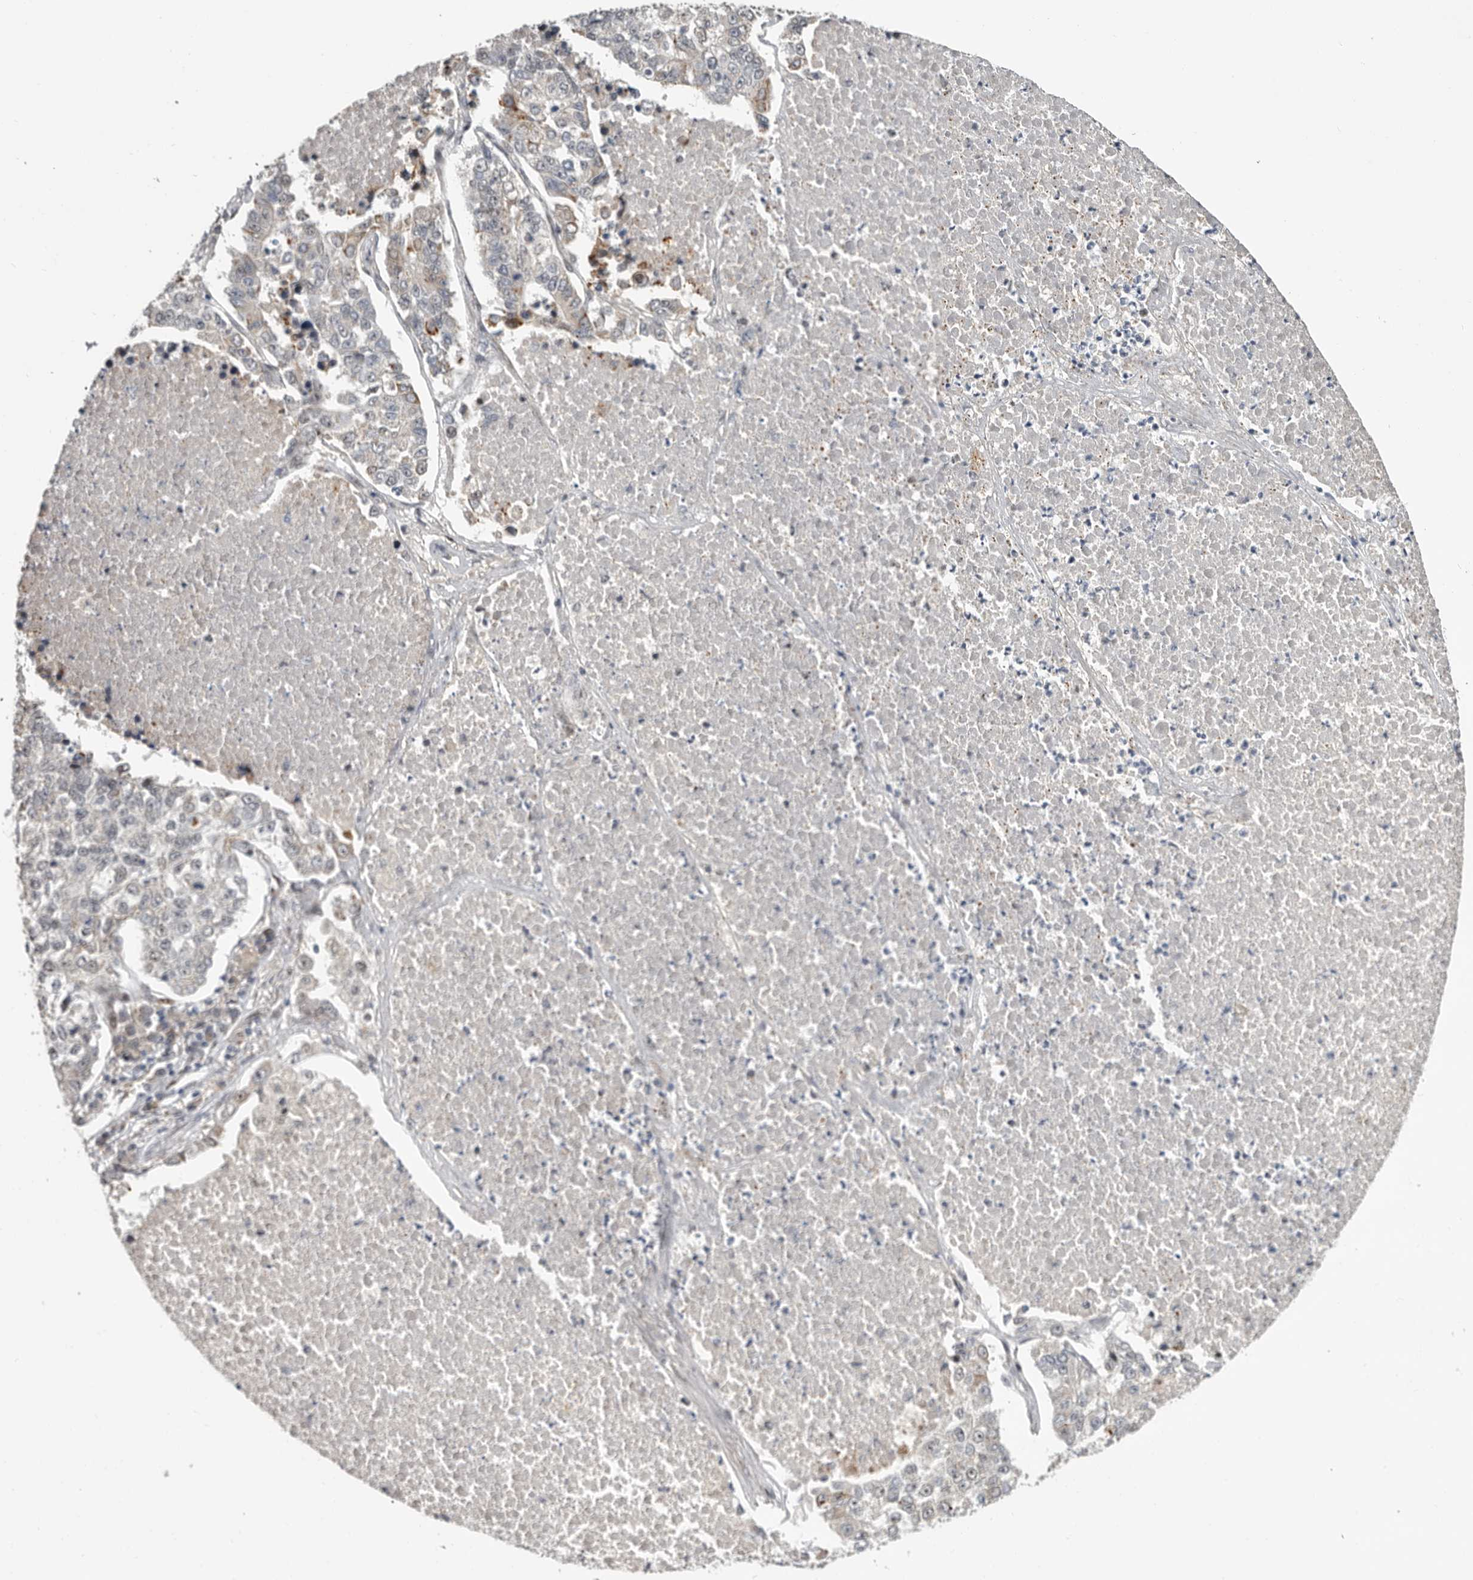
{"staining": {"intensity": "negative", "quantity": "none", "location": "none"}, "tissue": "lung cancer", "cell_type": "Tumor cells", "image_type": "cancer", "snomed": [{"axis": "morphology", "description": "Adenocarcinoma, NOS"}, {"axis": "topography", "description": "Lung"}], "caption": "This is an immunohistochemistry (IHC) histopathology image of adenocarcinoma (lung). There is no positivity in tumor cells.", "gene": "PCMTD1", "patient": {"sex": "male", "age": 49}}